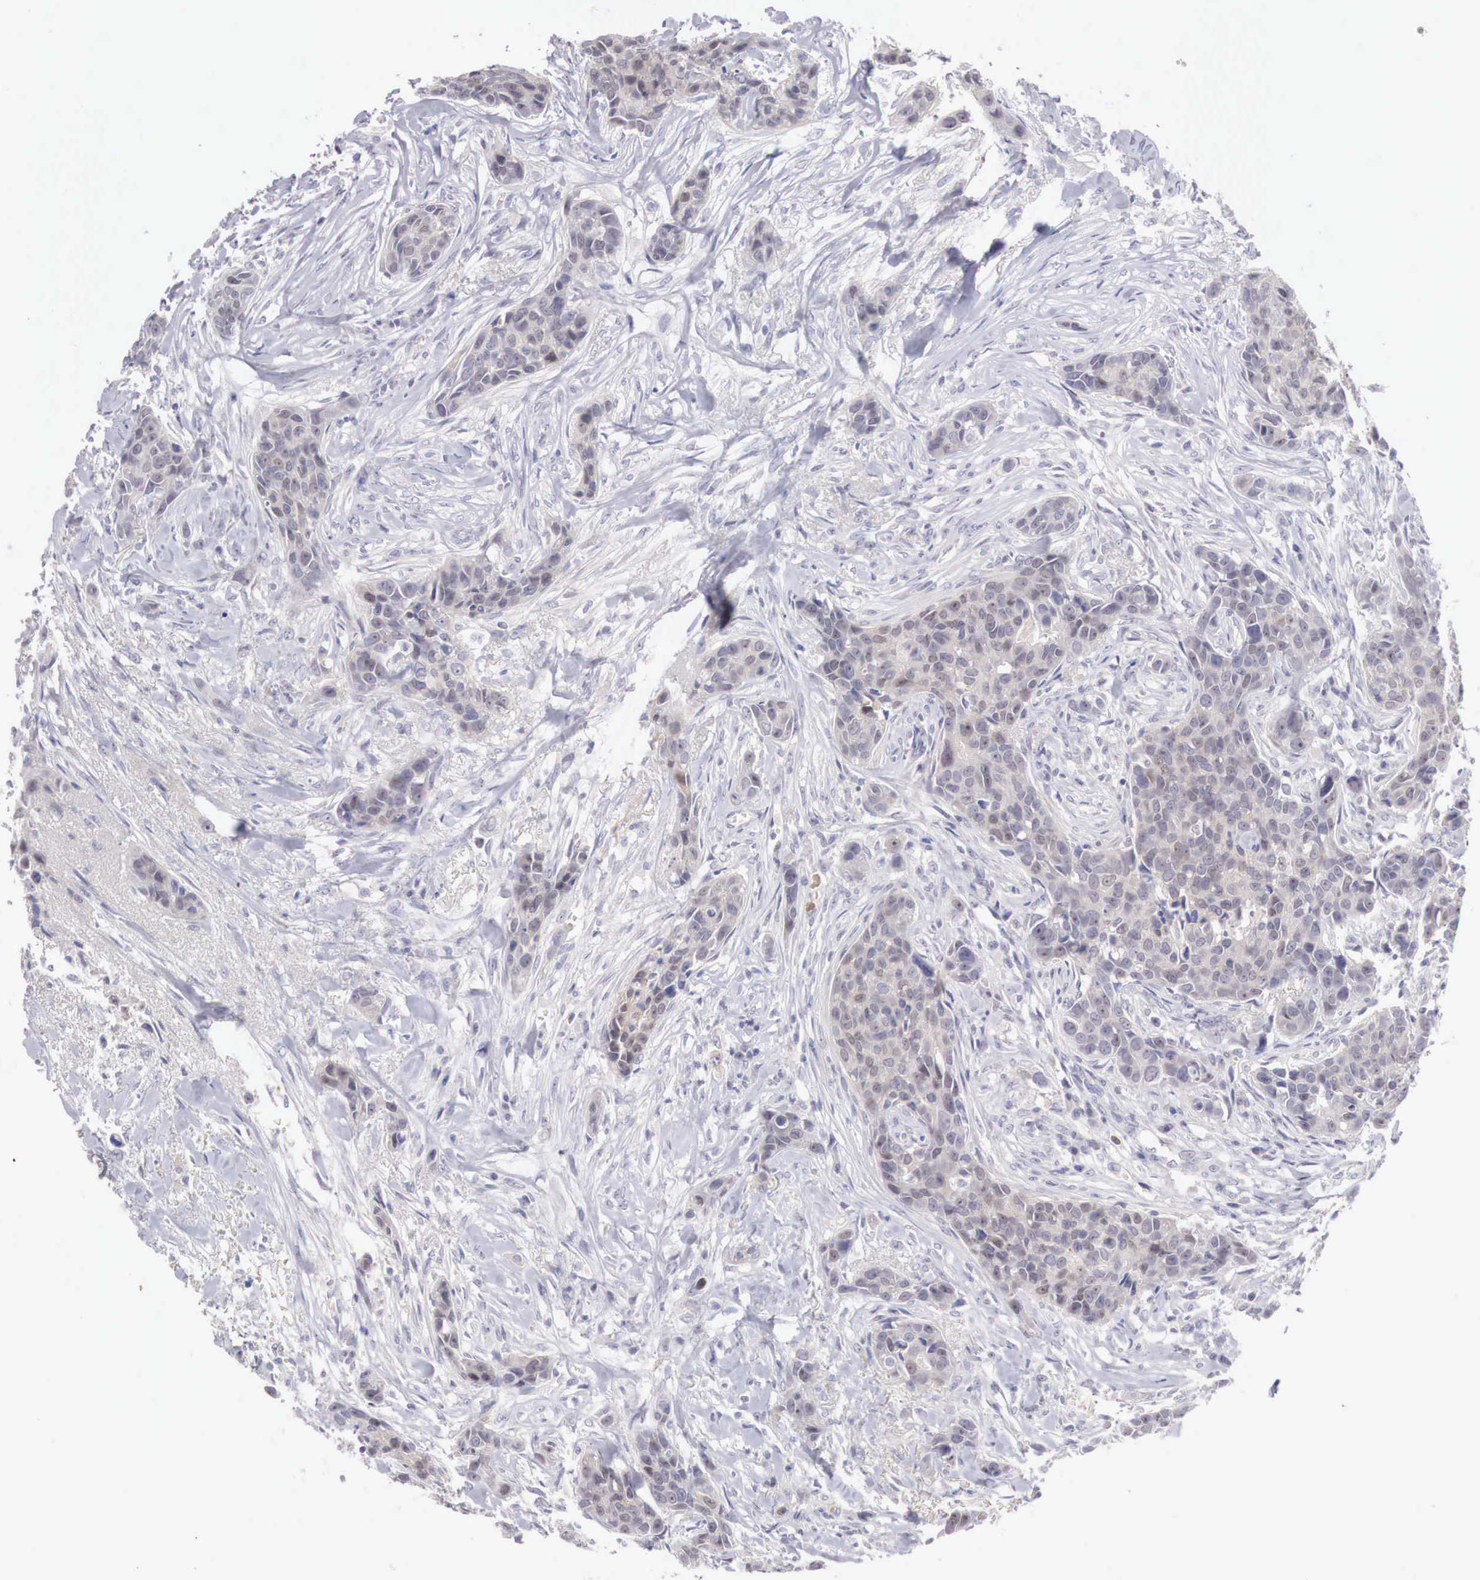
{"staining": {"intensity": "weak", "quantity": "<25%", "location": "cytoplasmic/membranous,nuclear"}, "tissue": "breast cancer", "cell_type": "Tumor cells", "image_type": "cancer", "snomed": [{"axis": "morphology", "description": "Duct carcinoma"}, {"axis": "topography", "description": "Breast"}], "caption": "Immunohistochemistry of infiltrating ductal carcinoma (breast) shows no expression in tumor cells.", "gene": "GATA1", "patient": {"sex": "female", "age": 91}}